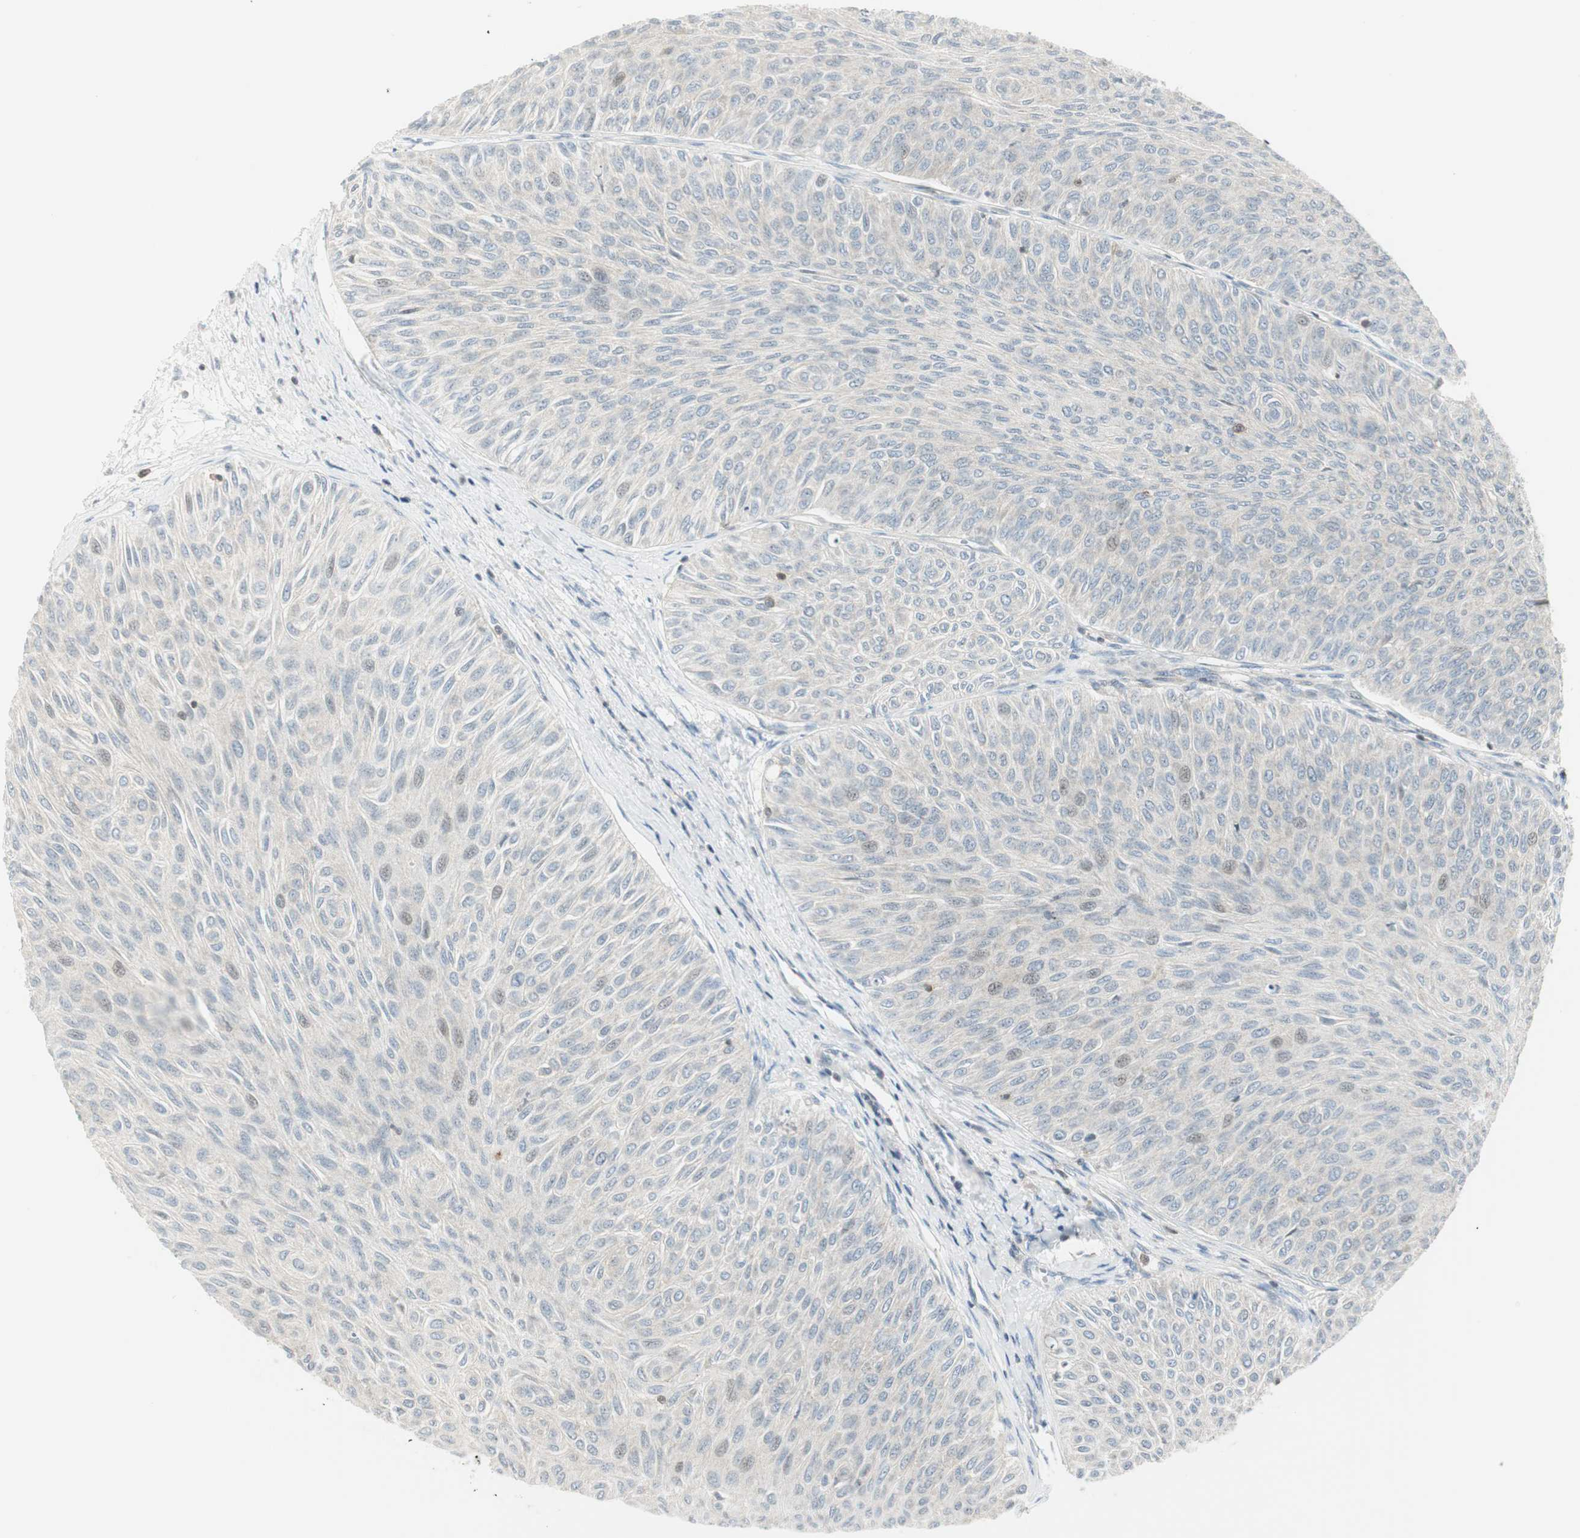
{"staining": {"intensity": "negative", "quantity": "none", "location": "none"}, "tissue": "urothelial cancer", "cell_type": "Tumor cells", "image_type": "cancer", "snomed": [{"axis": "morphology", "description": "Urothelial carcinoma, Low grade"}, {"axis": "topography", "description": "Urinary bladder"}], "caption": "Protein analysis of low-grade urothelial carcinoma reveals no significant positivity in tumor cells.", "gene": "PPP1CA", "patient": {"sex": "male", "age": 78}}